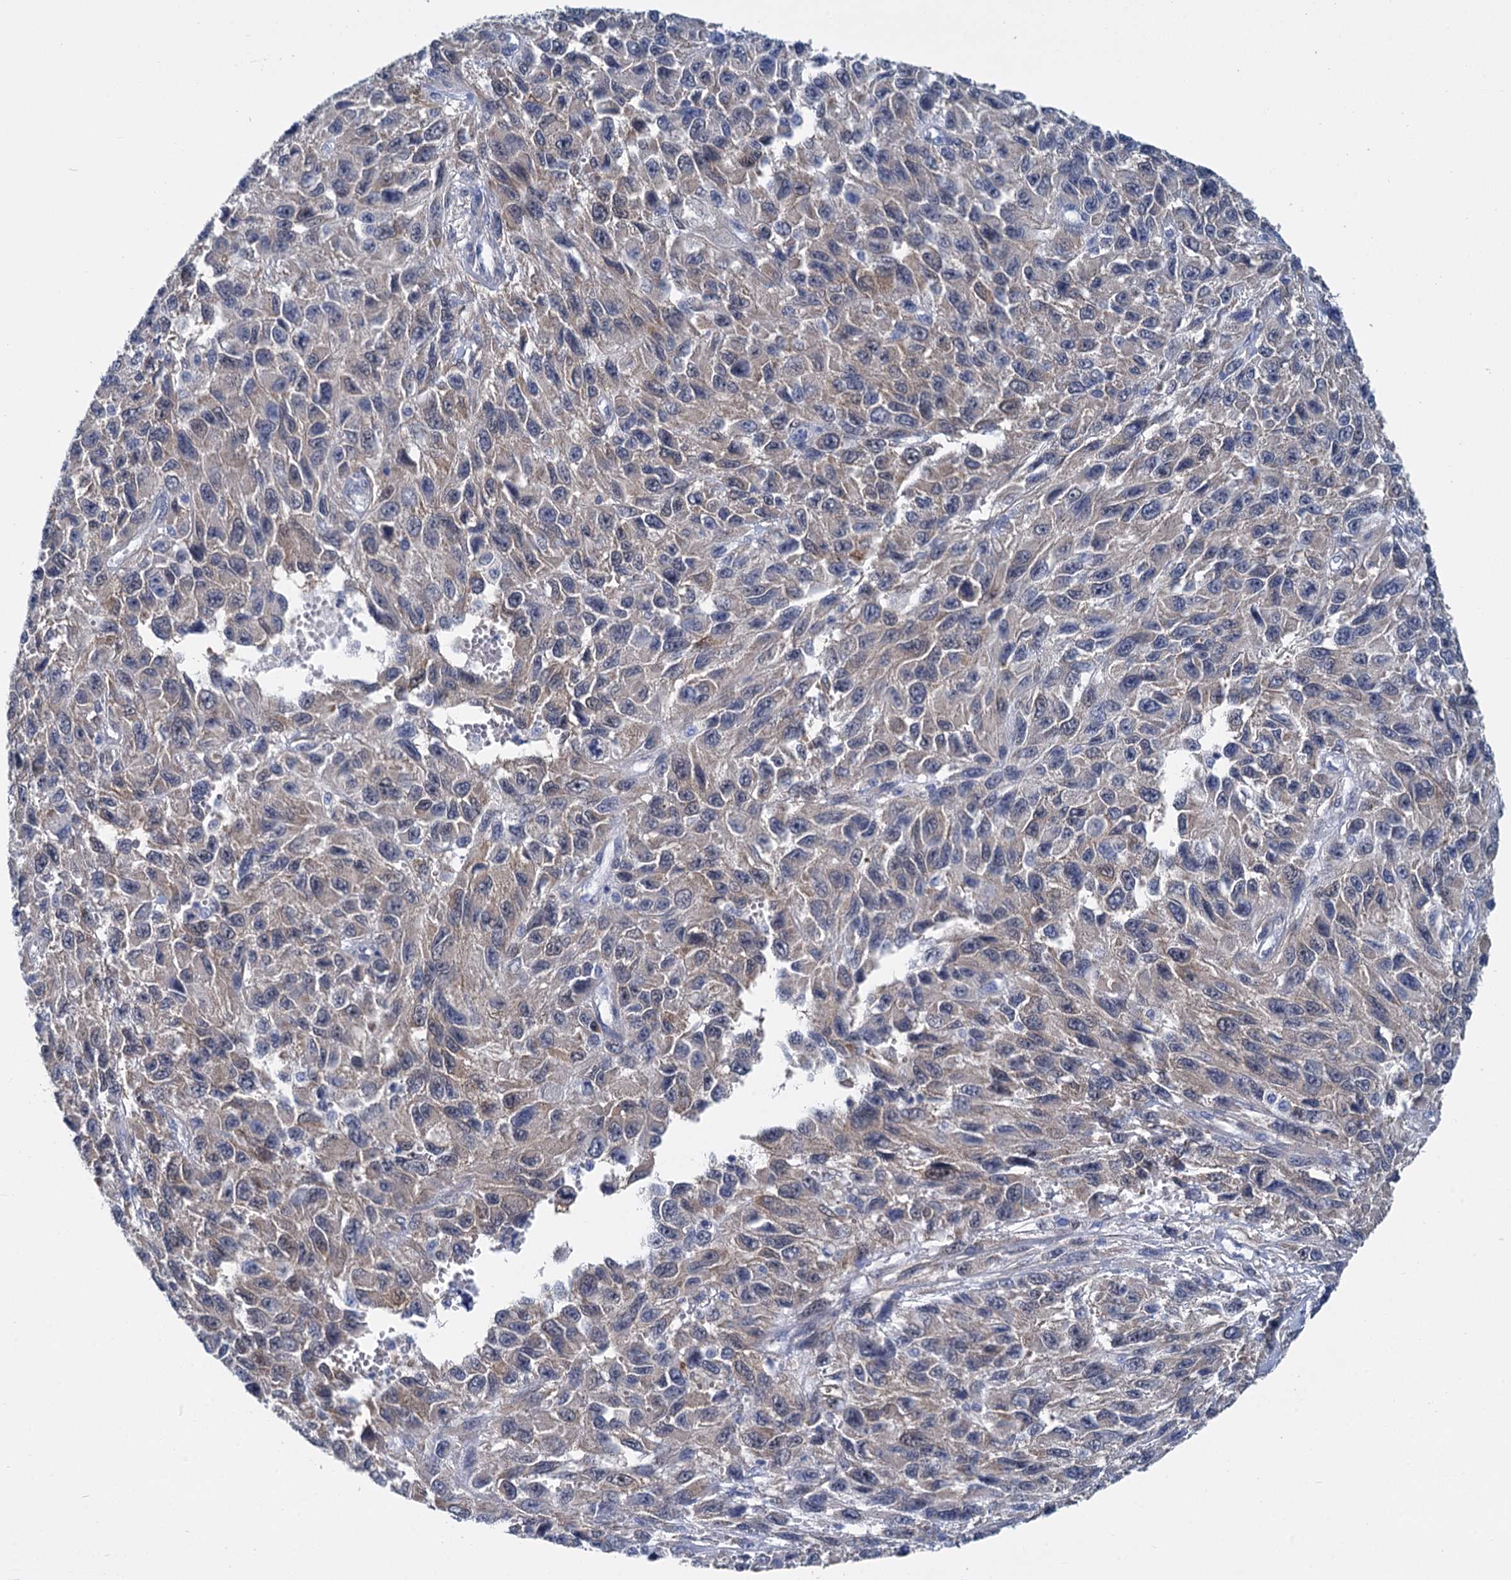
{"staining": {"intensity": "moderate", "quantity": "25%-75%", "location": "cytoplasmic/membranous"}, "tissue": "melanoma", "cell_type": "Tumor cells", "image_type": "cancer", "snomed": [{"axis": "morphology", "description": "Normal tissue, NOS"}, {"axis": "morphology", "description": "Malignant melanoma, NOS"}, {"axis": "topography", "description": "Skin"}], "caption": "The histopathology image demonstrates staining of malignant melanoma, revealing moderate cytoplasmic/membranous protein positivity (brown color) within tumor cells.", "gene": "GSTM3", "patient": {"sex": "female", "age": 96}}